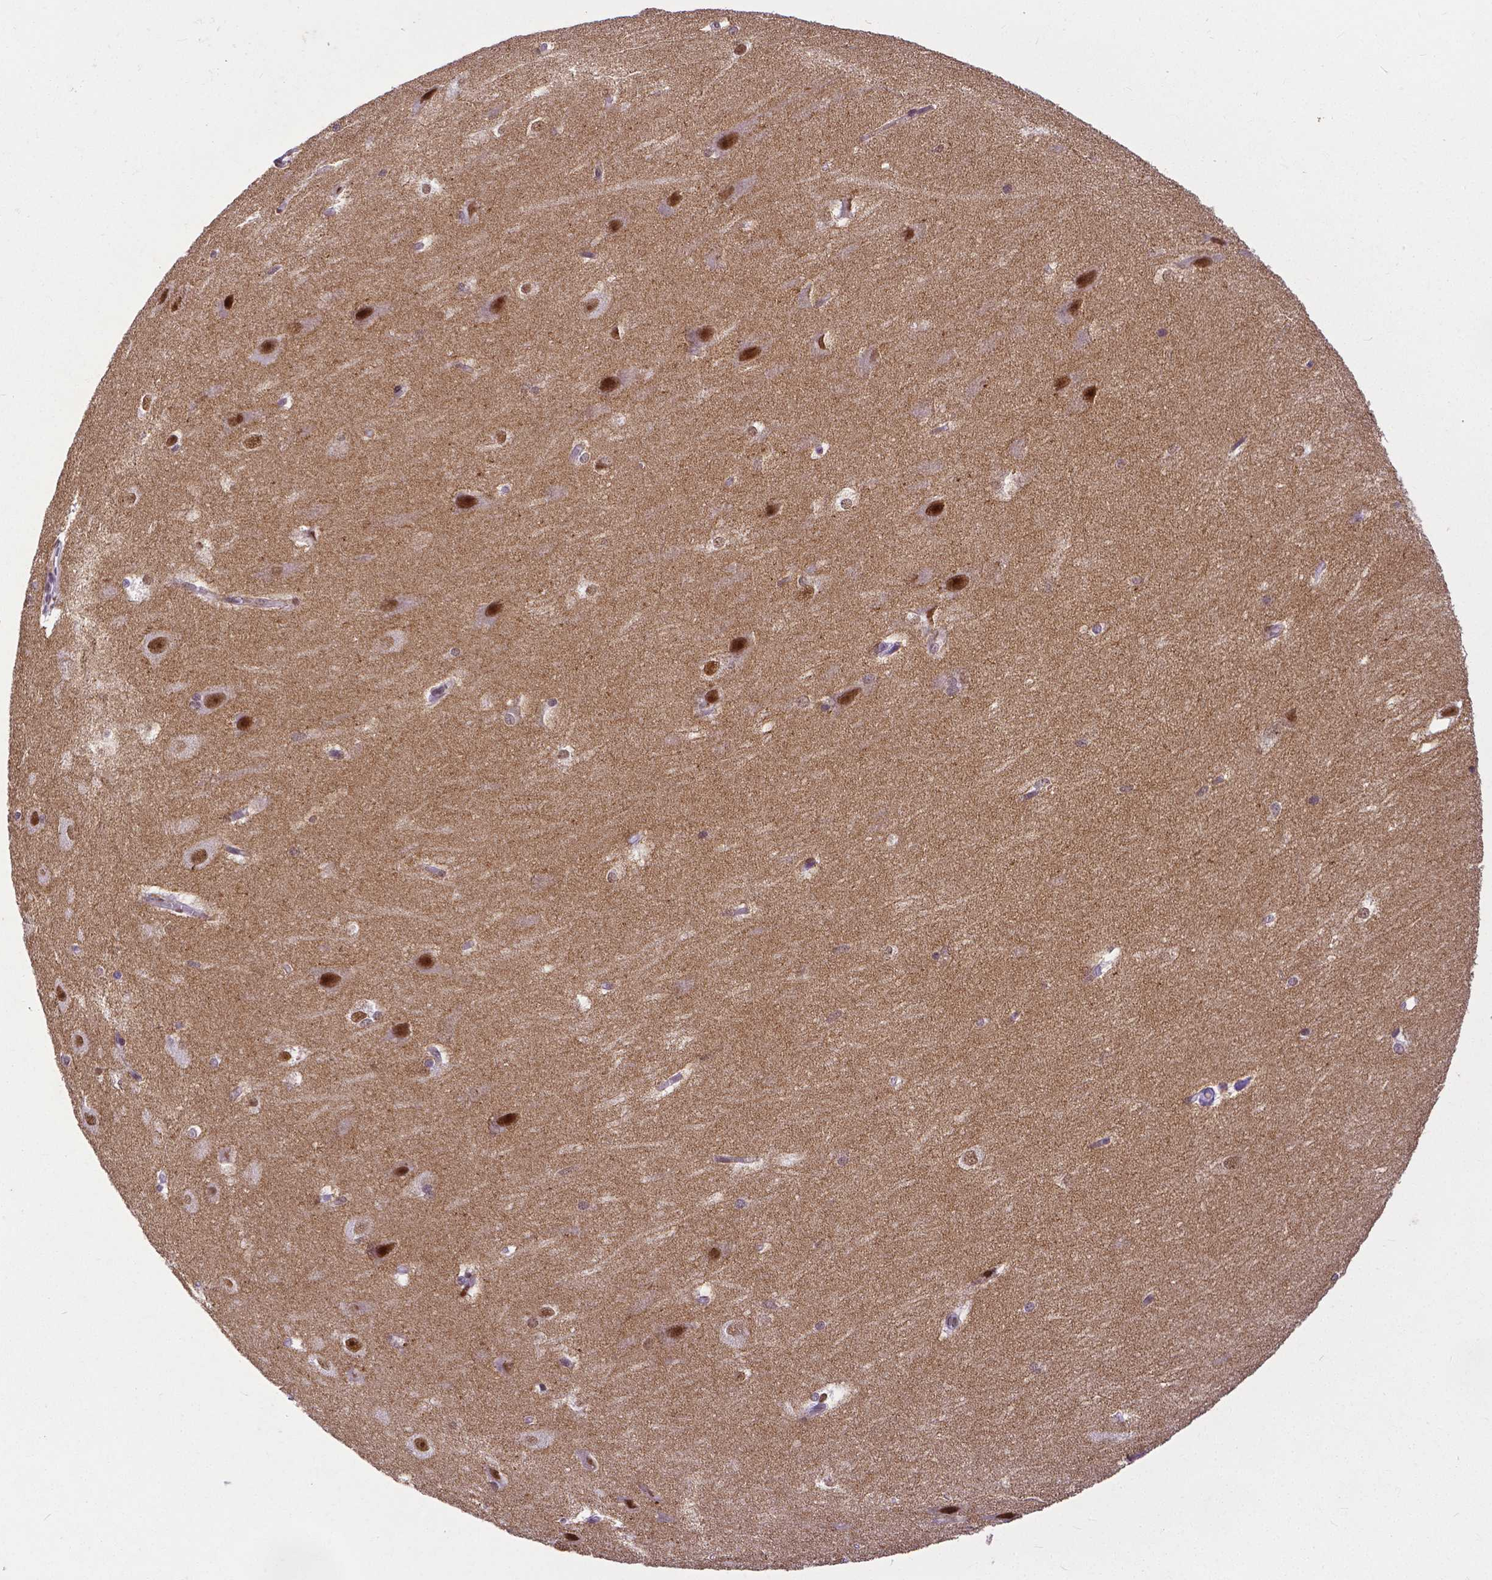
{"staining": {"intensity": "negative", "quantity": "none", "location": "none"}, "tissue": "hippocampus", "cell_type": "Glial cells", "image_type": "normal", "snomed": [{"axis": "morphology", "description": "Normal tissue, NOS"}, {"axis": "topography", "description": "Cerebral cortex"}, {"axis": "topography", "description": "Hippocampus"}], "caption": "This image is of benign hippocampus stained with immunohistochemistry (IHC) to label a protein in brown with the nuclei are counter-stained blue. There is no staining in glial cells.", "gene": "ATRX", "patient": {"sex": "female", "age": 19}}